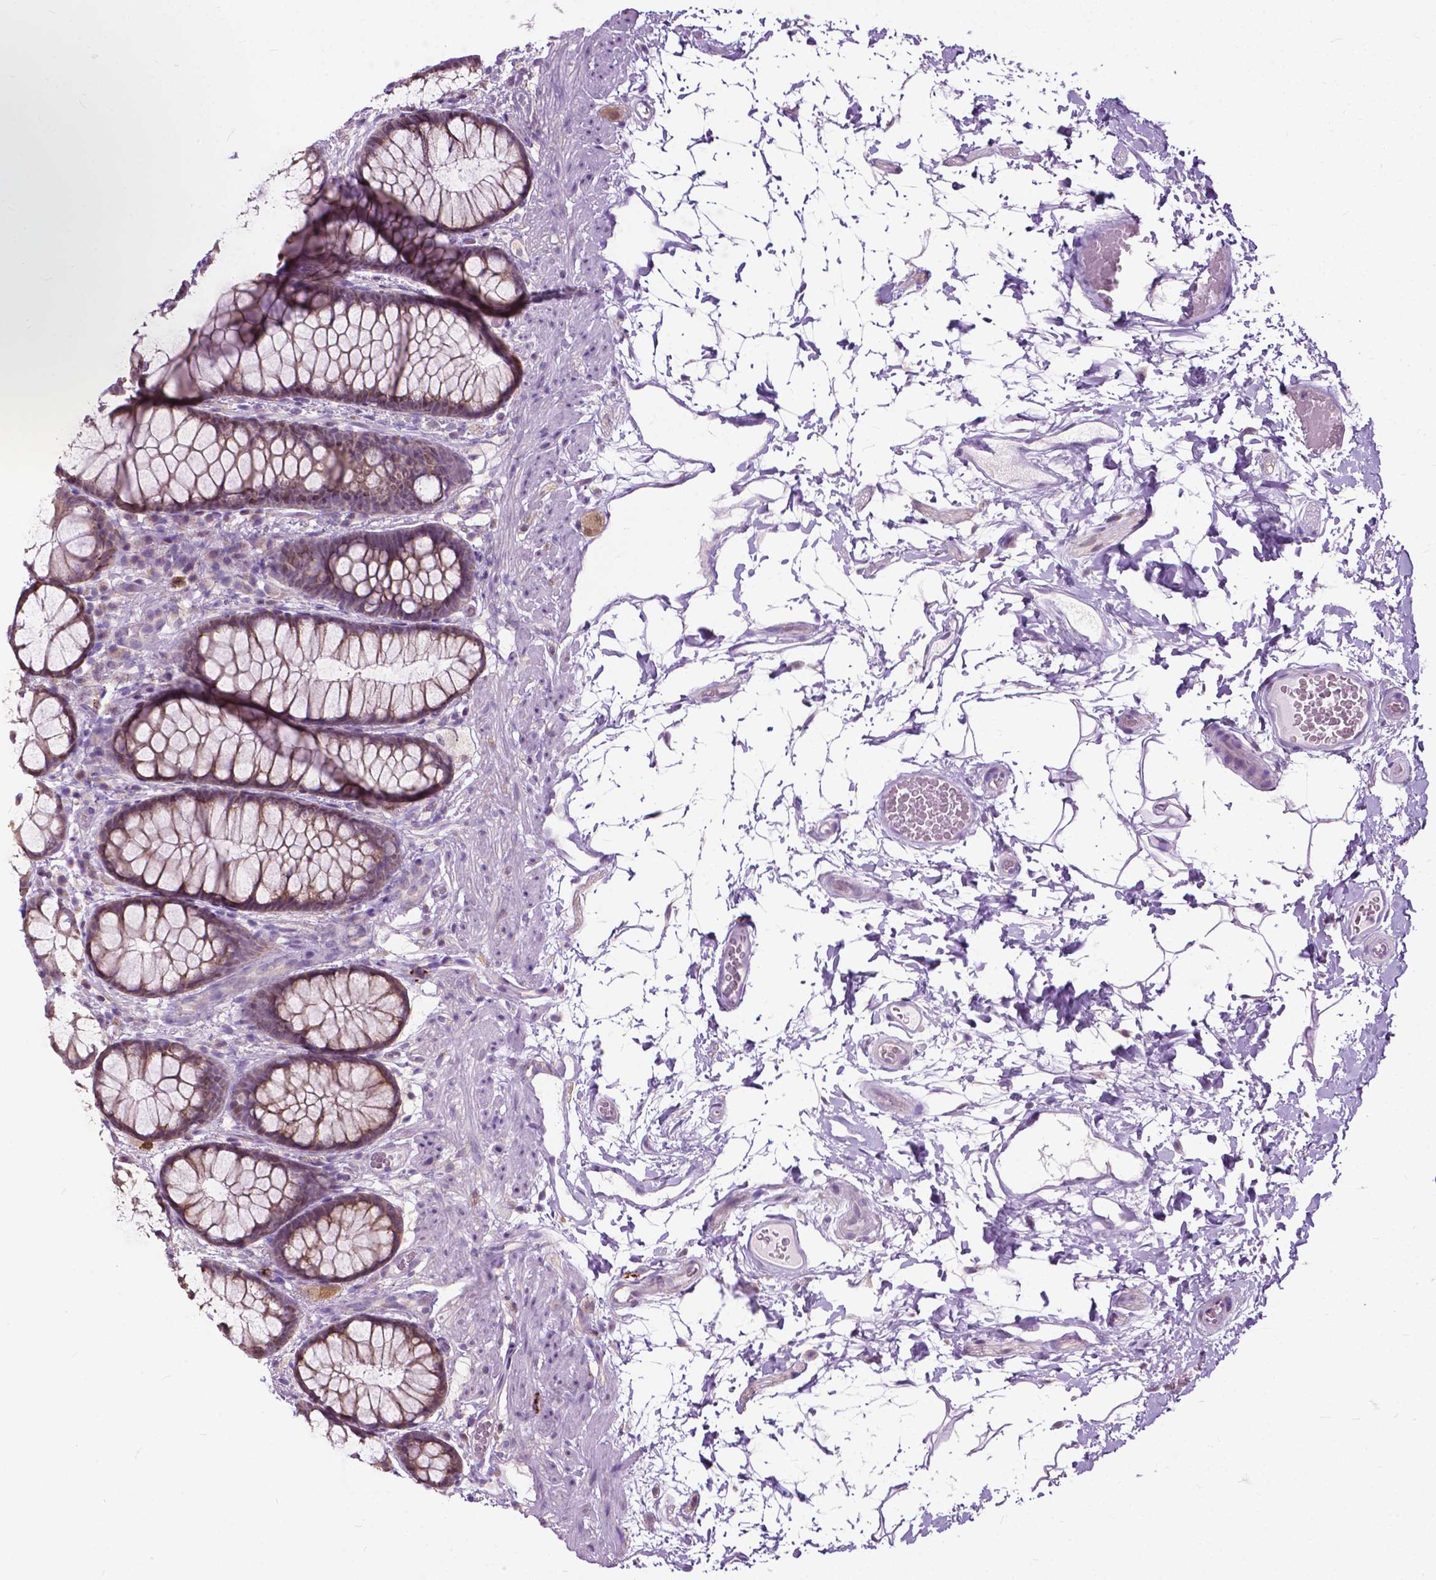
{"staining": {"intensity": "moderate", "quantity": "25%-75%", "location": "cytoplasmic/membranous"}, "tissue": "rectum", "cell_type": "Glandular cells", "image_type": "normal", "snomed": [{"axis": "morphology", "description": "Normal tissue, NOS"}, {"axis": "topography", "description": "Rectum"}], "caption": "A high-resolution photomicrograph shows IHC staining of normal rectum, which demonstrates moderate cytoplasmic/membranous positivity in about 25%-75% of glandular cells.", "gene": "TTC9B", "patient": {"sex": "female", "age": 62}}